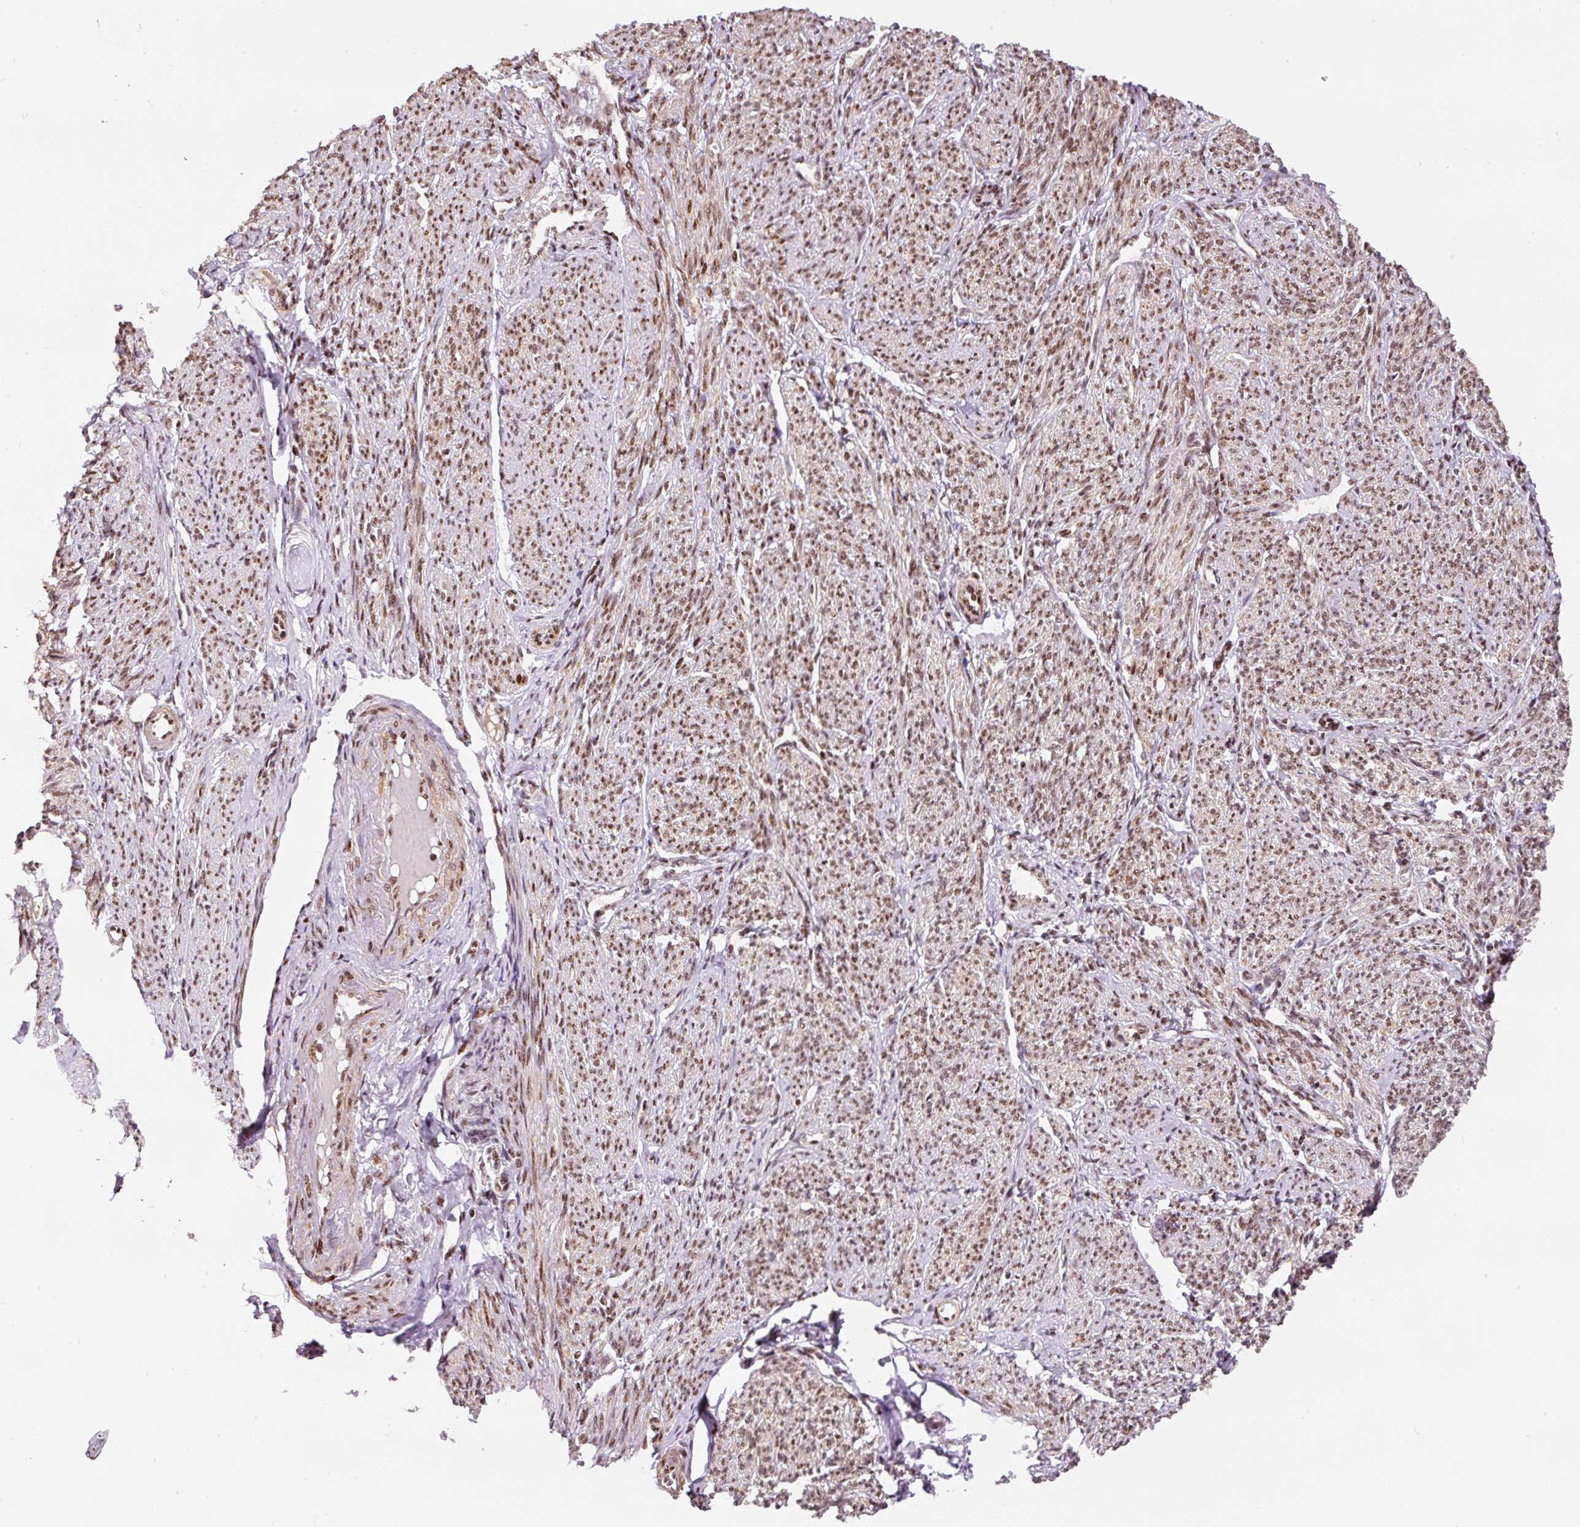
{"staining": {"intensity": "strong", "quantity": ">75%", "location": "cytoplasmic/membranous,nuclear"}, "tissue": "smooth muscle", "cell_type": "Smooth muscle cells", "image_type": "normal", "snomed": [{"axis": "morphology", "description": "Normal tissue, NOS"}, {"axis": "topography", "description": "Smooth muscle"}], "caption": "Smooth muscle stained for a protein (brown) reveals strong cytoplasmic/membranous,nuclear positive staining in about >75% of smooth muscle cells.", "gene": "HNRNPC", "patient": {"sex": "female", "age": 65}}